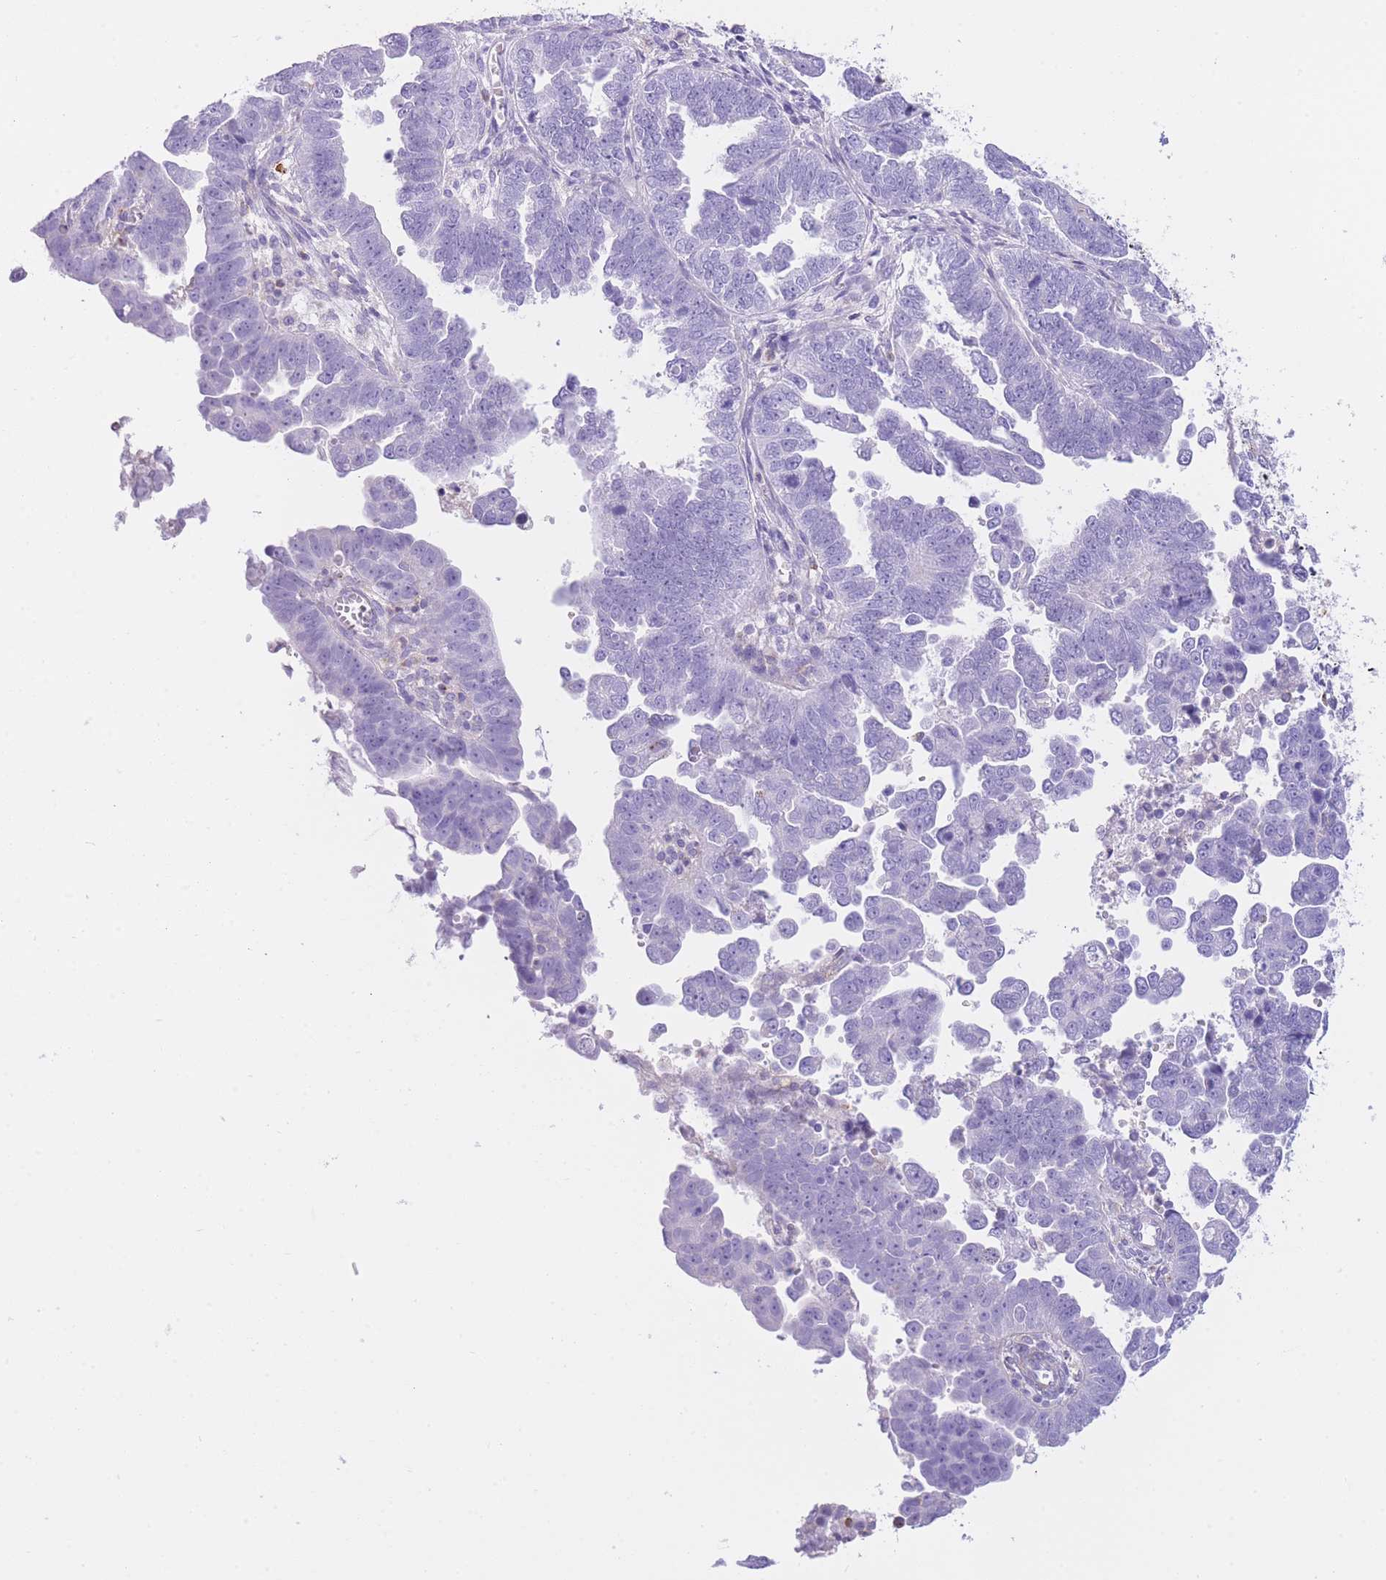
{"staining": {"intensity": "negative", "quantity": "none", "location": "none"}, "tissue": "endometrial cancer", "cell_type": "Tumor cells", "image_type": "cancer", "snomed": [{"axis": "morphology", "description": "Adenocarcinoma, NOS"}, {"axis": "topography", "description": "Endometrium"}], "caption": "The histopathology image shows no significant positivity in tumor cells of endometrial cancer (adenocarcinoma).", "gene": "PLBD1", "patient": {"sex": "female", "age": 75}}